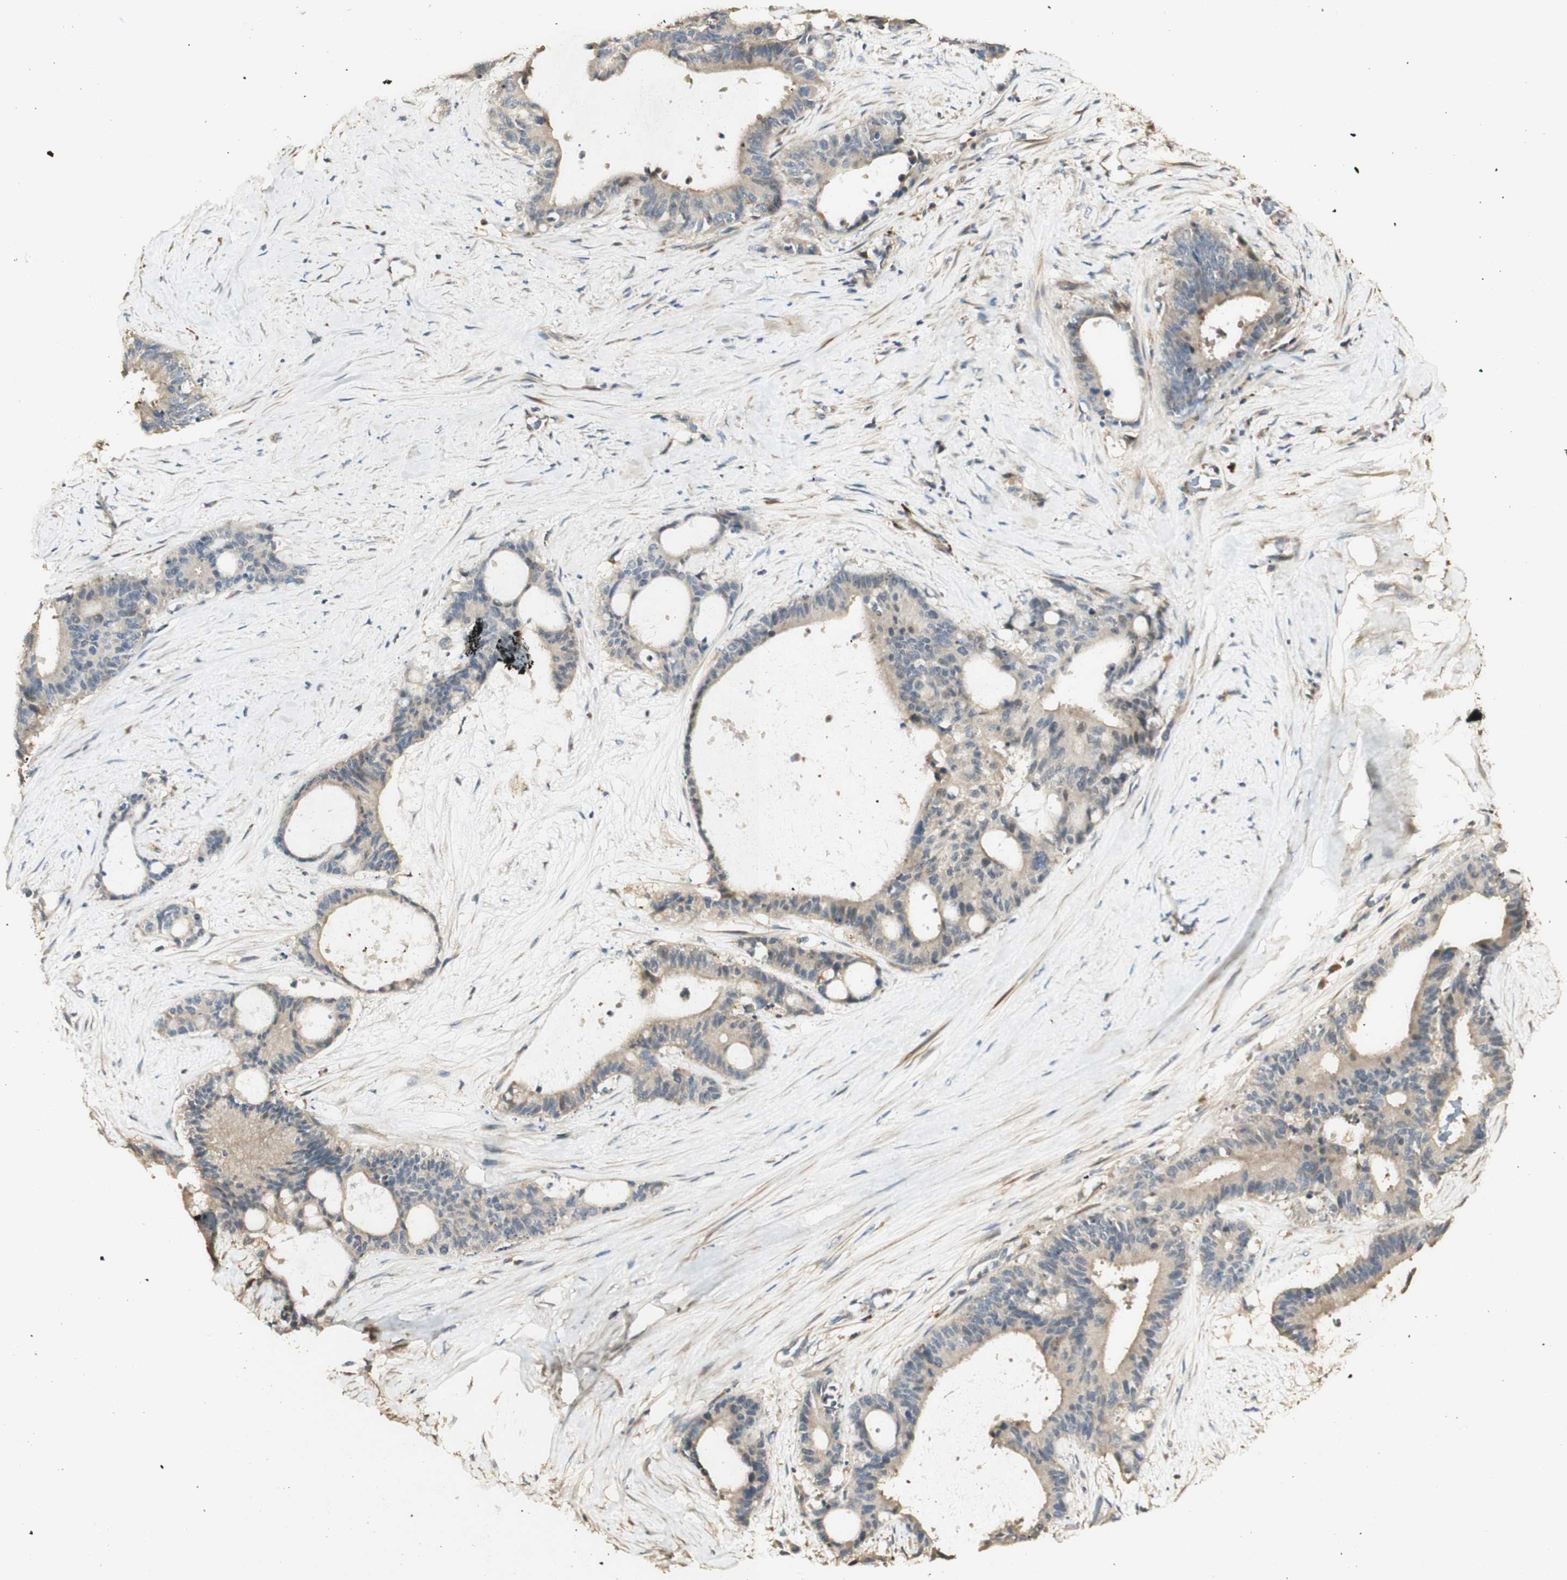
{"staining": {"intensity": "weak", "quantity": "25%-75%", "location": "cytoplasmic/membranous"}, "tissue": "liver cancer", "cell_type": "Tumor cells", "image_type": "cancer", "snomed": [{"axis": "morphology", "description": "Cholangiocarcinoma"}, {"axis": "topography", "description": "Liver"}], "caption": "Immunohistochemical staining of human liver cancer reveals low levels of weak cytoplasmic/membranous staining in approximately 25%-75% of tumor cells. The protein of interest is shown in brown color, while the nuclei are stained blue.", "gene": "AGER", "patient": {"sex": "female", "age": 73}}